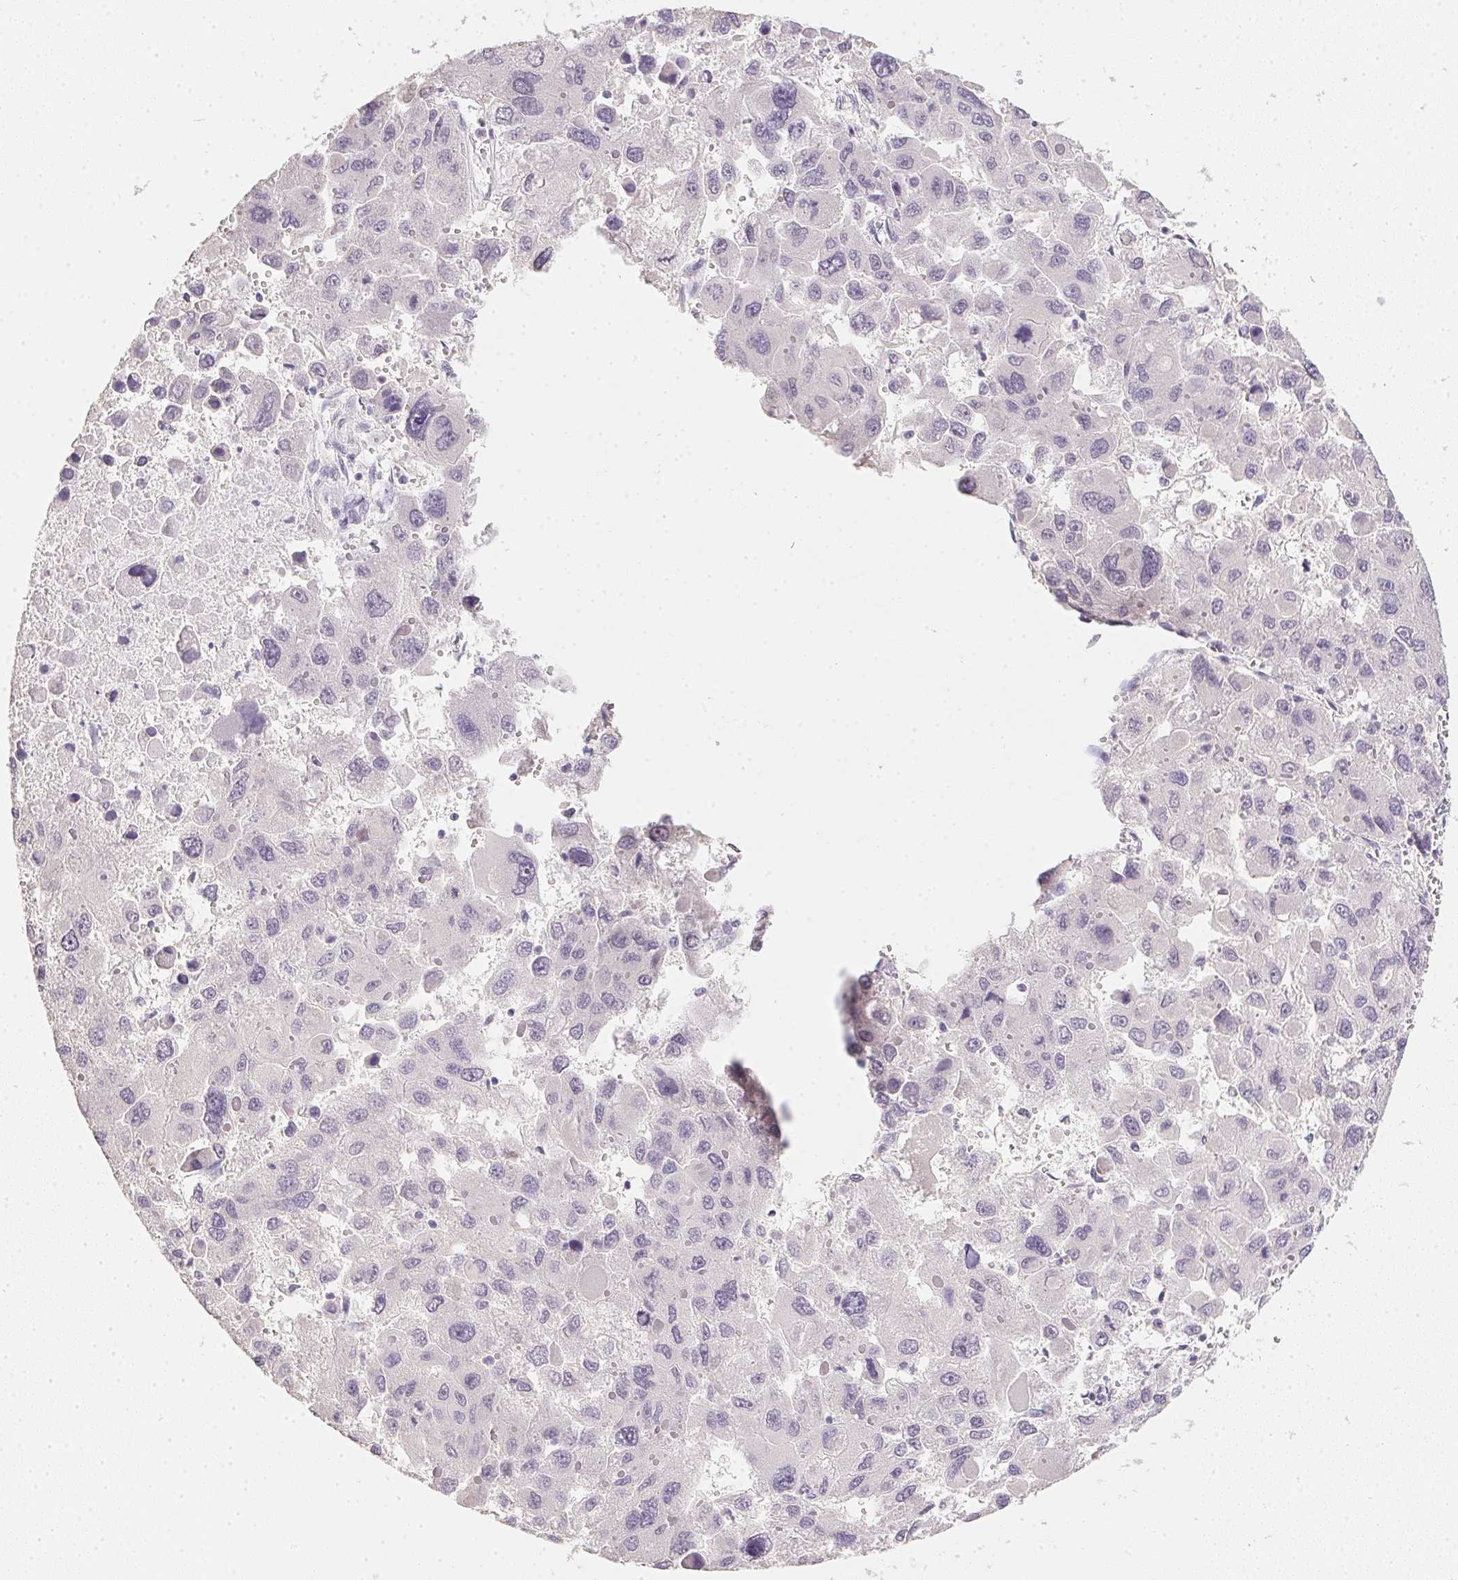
{"staining": {"intensity": "negative", "quantity": "none", "location": "none"}, "tissue": "liver cancer", "cell_type": "Tumor cells", "image_type": "cancer", "snomed": [{"axis": "morphology", "description": "Carcinoma, Hepatocellular, NOS"}, {"axis": "topography", "description": "Liver"}], "caption": "IHC micrograph of neoplastic tissue: liver cancer stained with DAB demonstrates no significant protein staining in tumor cells.", "gene": "PPY", "patient": {"sex": "female", "age": 41}}